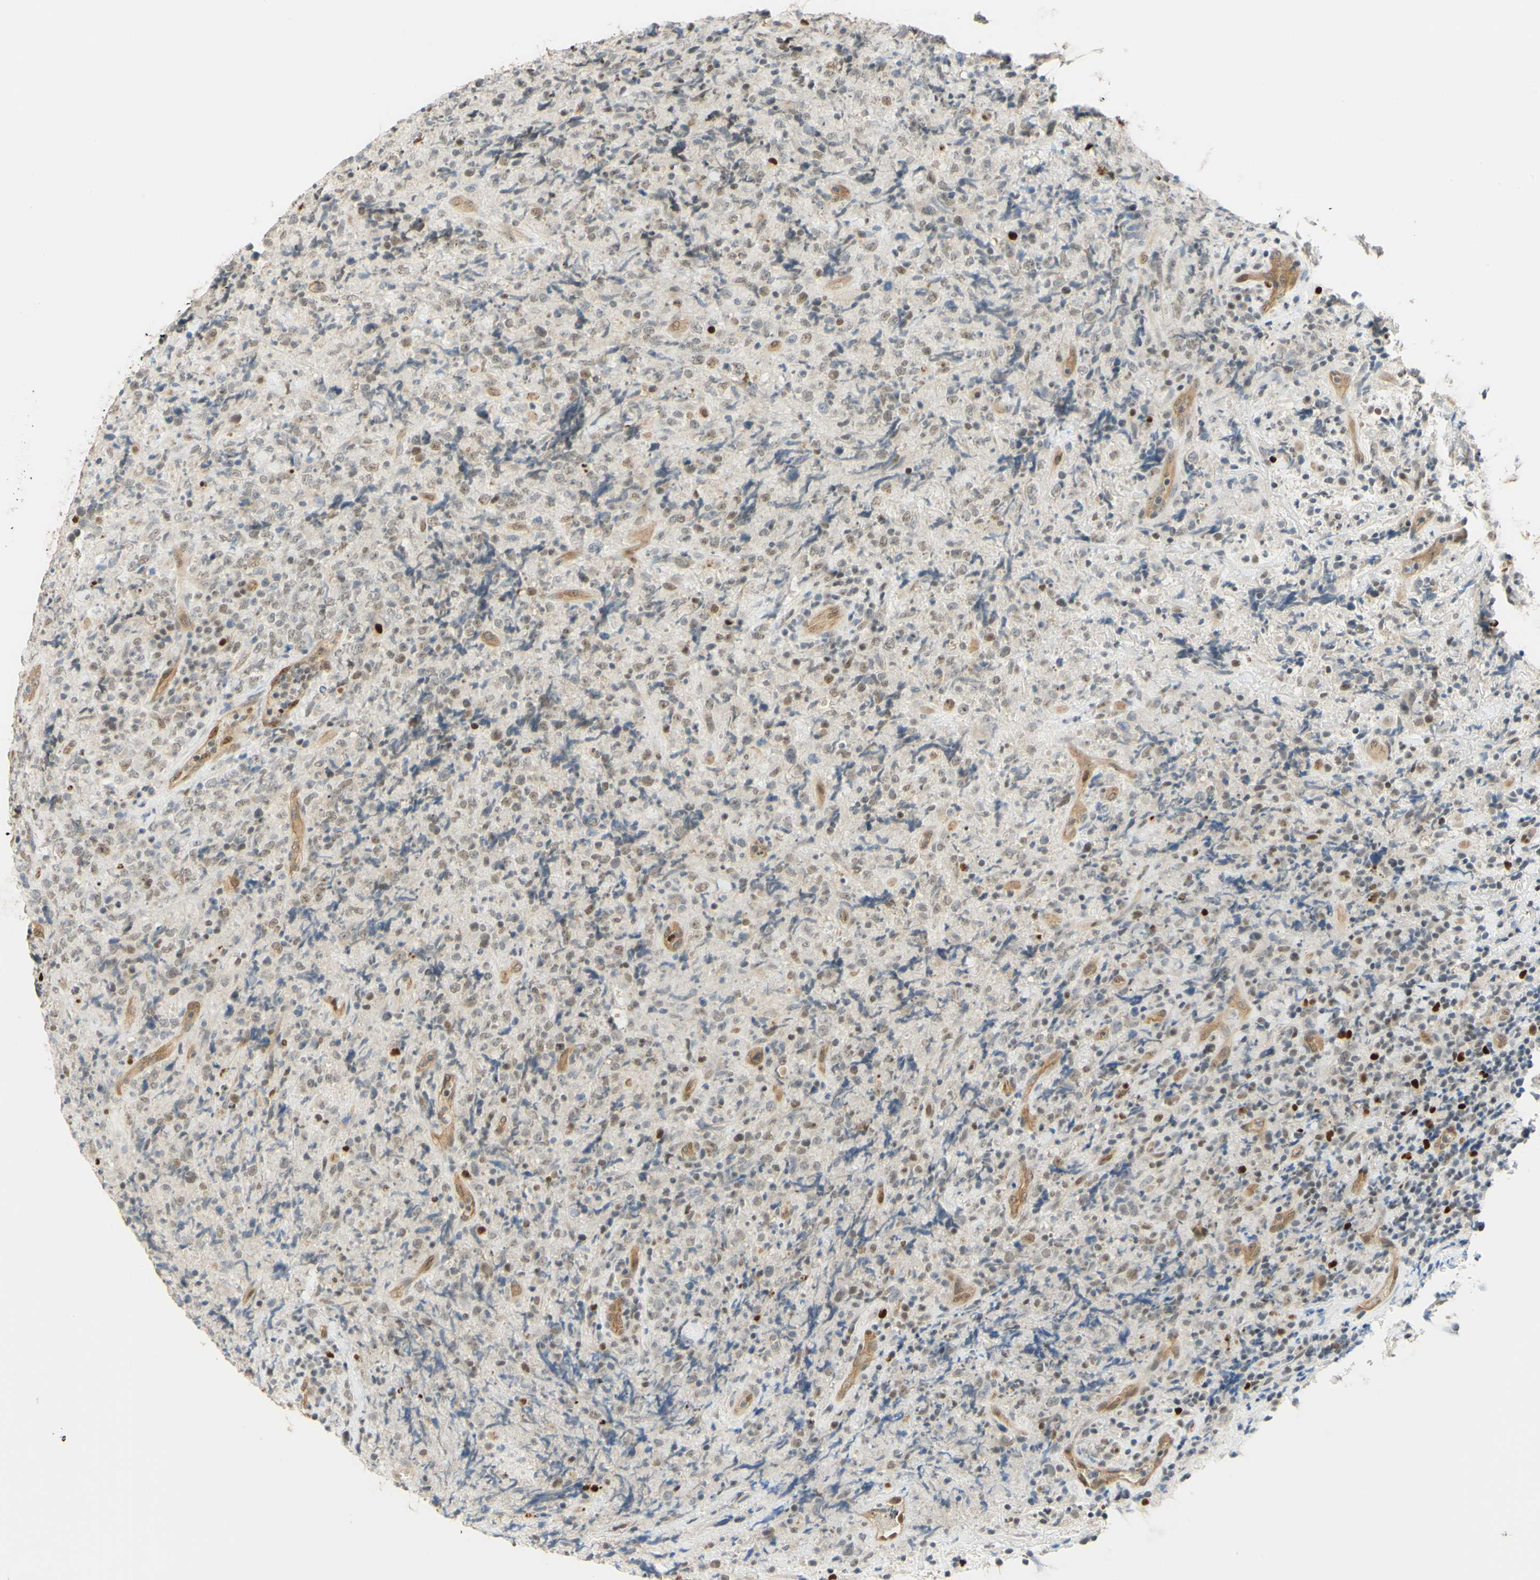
{"staining": {"intensity": "weak", "quantity": "25%-75%", "location": "nuclear"}, "tissue": "lymphoma", "cell_type": "Tumor cells", "image_type": "cancer", "snomed": [{"axis": "morphology", "description": "Malignant lymphoma, non-Hodgkin's type, High grade"}, {"axis": "topography", "description": "Tonsil"}], "caption": "Immunohistochemistry (IHC) of high-grade malignant lymphoma, non-Hodgkin's type exhibits low levels of weak nuclear expression in approximately 25%-75% of tumor cells. The staining was performed using DAB, with brown indicating positive protein expression. Nuclei are stained blue with hematoxylin.", "gene": "POLB", "patient": {"sex": "female", "age": 36}}